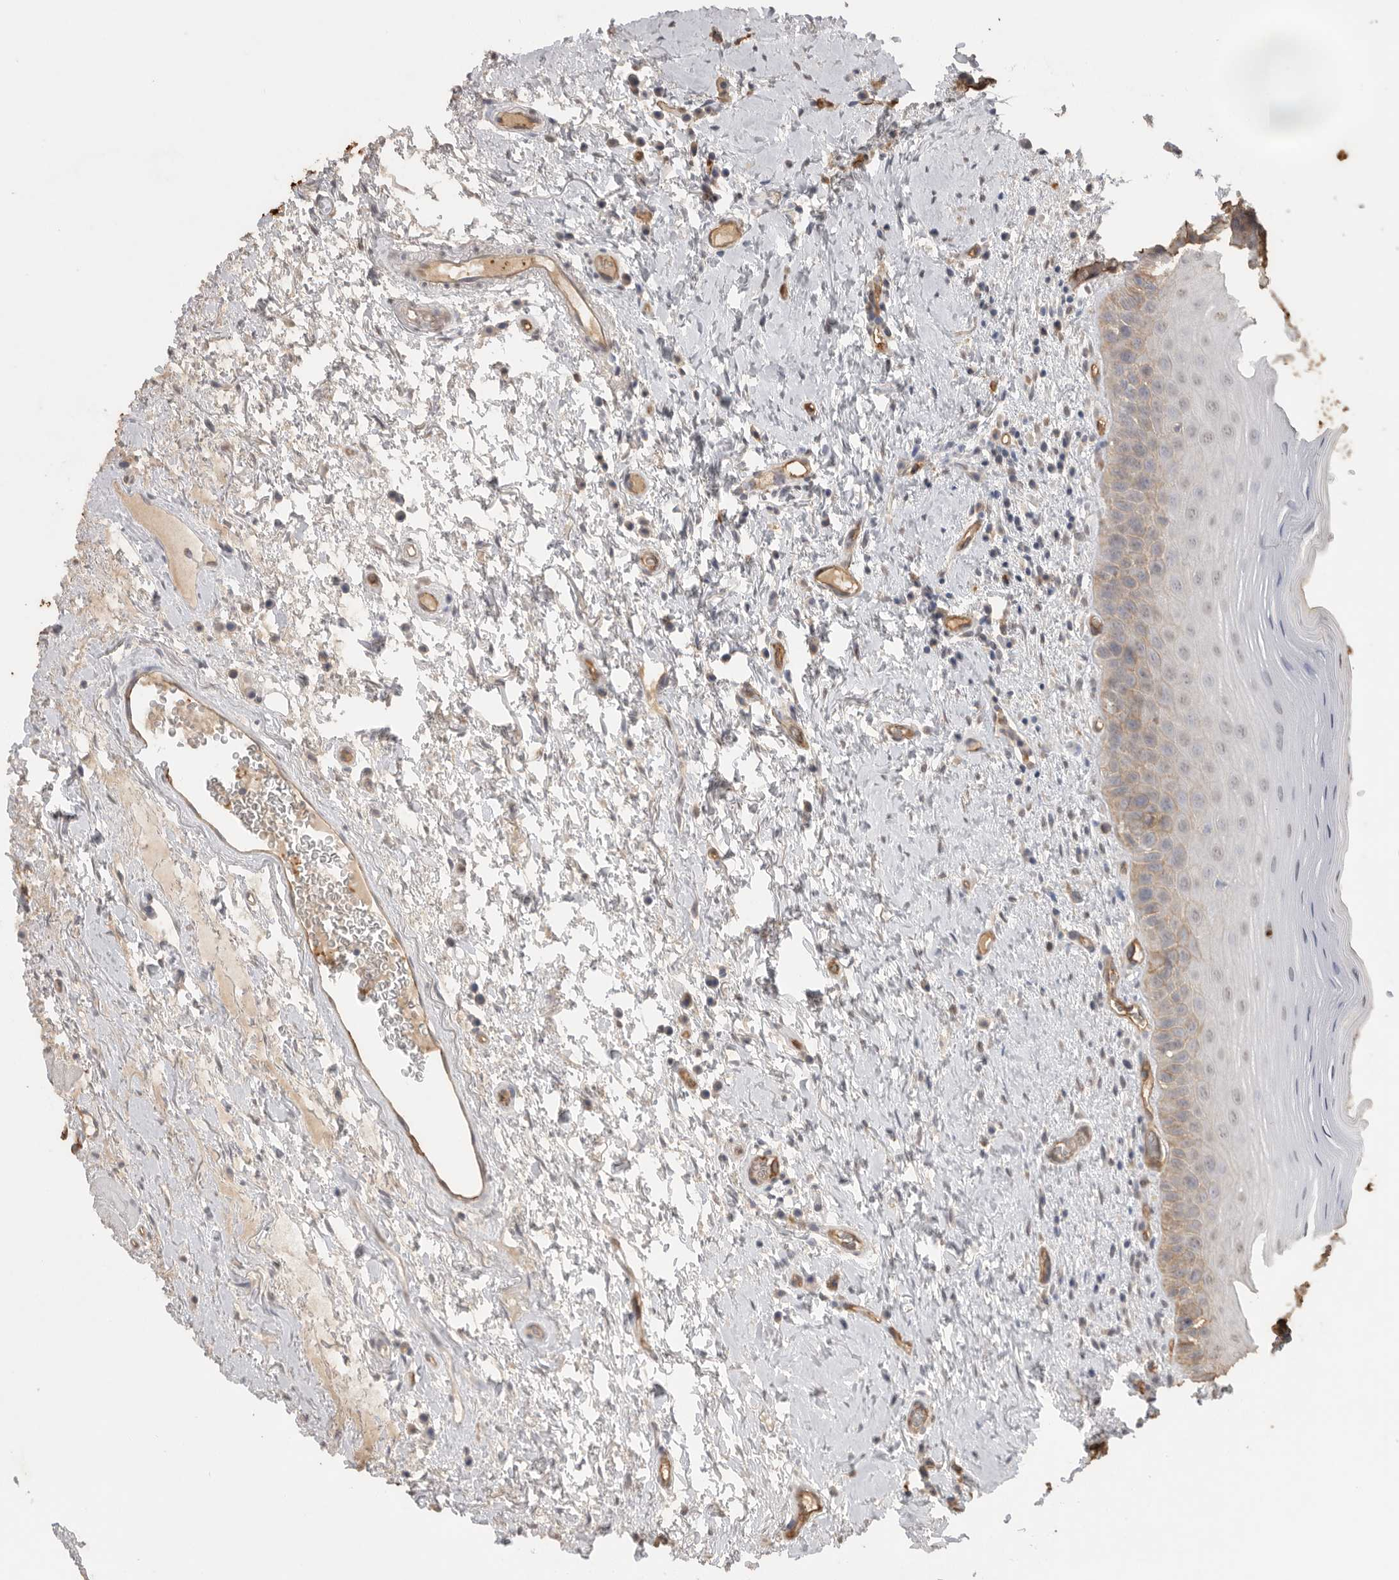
{"staining": {"intensity": "moderate", "quantity": "25%-75%", "location": "cytoplasmic/membranous"}, "tissue": "oral mucosa", "cell_type": "Squamous epithelial cells", "image_type": "normal", "snomed": [{"axis": "morphology", "description": "Normal tissue, NOS"}, {"axis": "topography", "description": "Oral tissue"}], "caption": "Protein staining exhibits moderate cytoplasmic/membranous expression in approximately 25%-75% of squamous epithelial cells in normal oral mucosa. (Stains: DAB (3,3'-diaminobenzidine) in brown, nuclei in blue, Microscopy: brightfield microscopy at high magnification).", "gene": "IL27", "patient": {"sex": "male", "age": 82}}